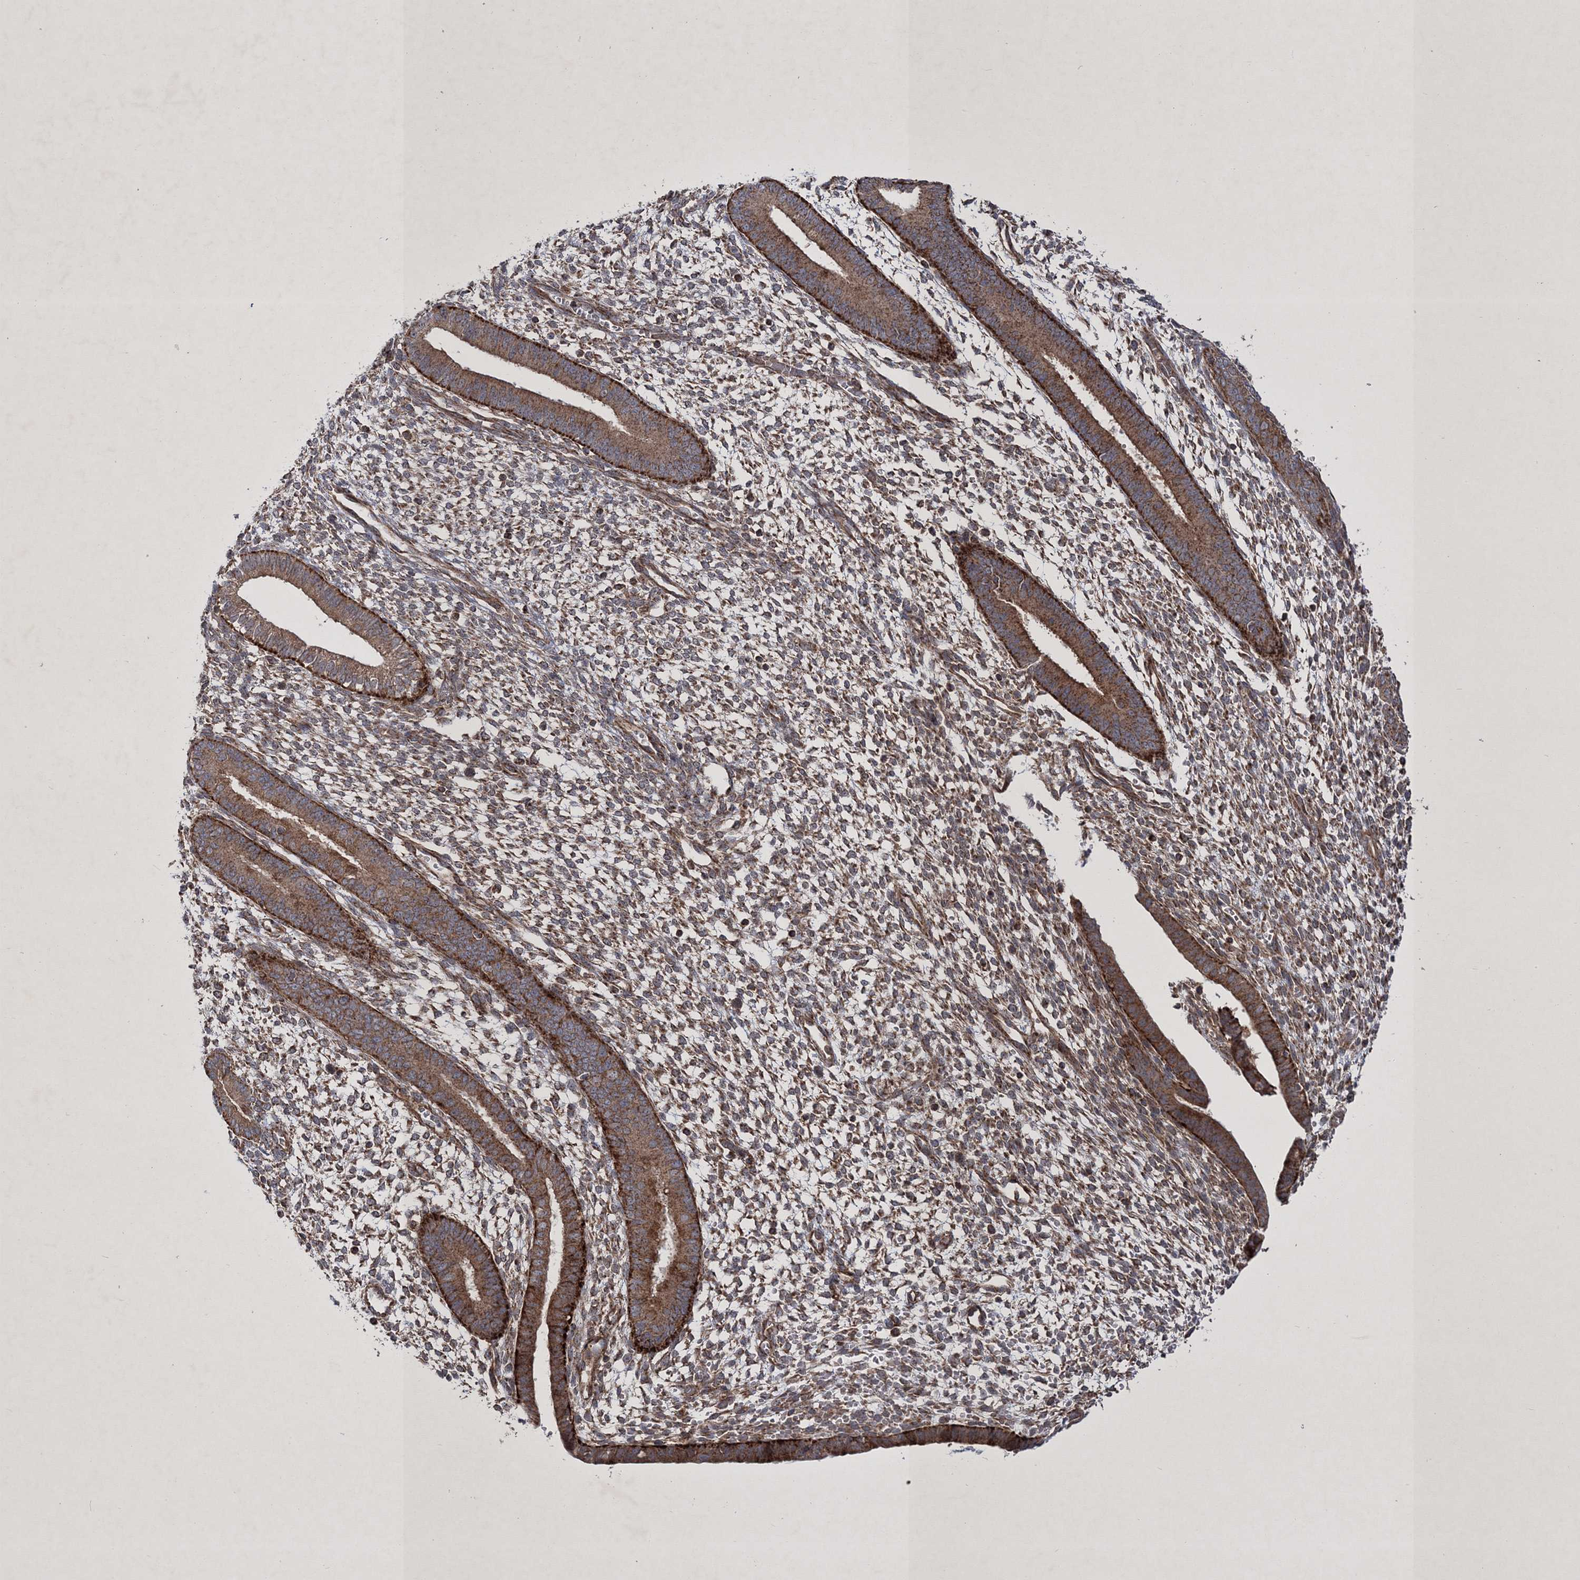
{"staining": {"intensity": "moderate", "quantity": "<25%", "location": "cytoplasmic/membranous"}, "tissue": "endometrium", "cell_type": "Cells in endometrial stroma", "image_type": "normal", "snomed": [{"axis": "morphology", "description": "Normal tissue, NOS"}, {"axis": "topography", "description": "Endometrium"}], "caption": "Human endometrium stained with a protein marker reveals moderate staining in cells in endometrial stroma.", "gene": "SCRN3", "patient": {"sex": "female", "age": 46}}